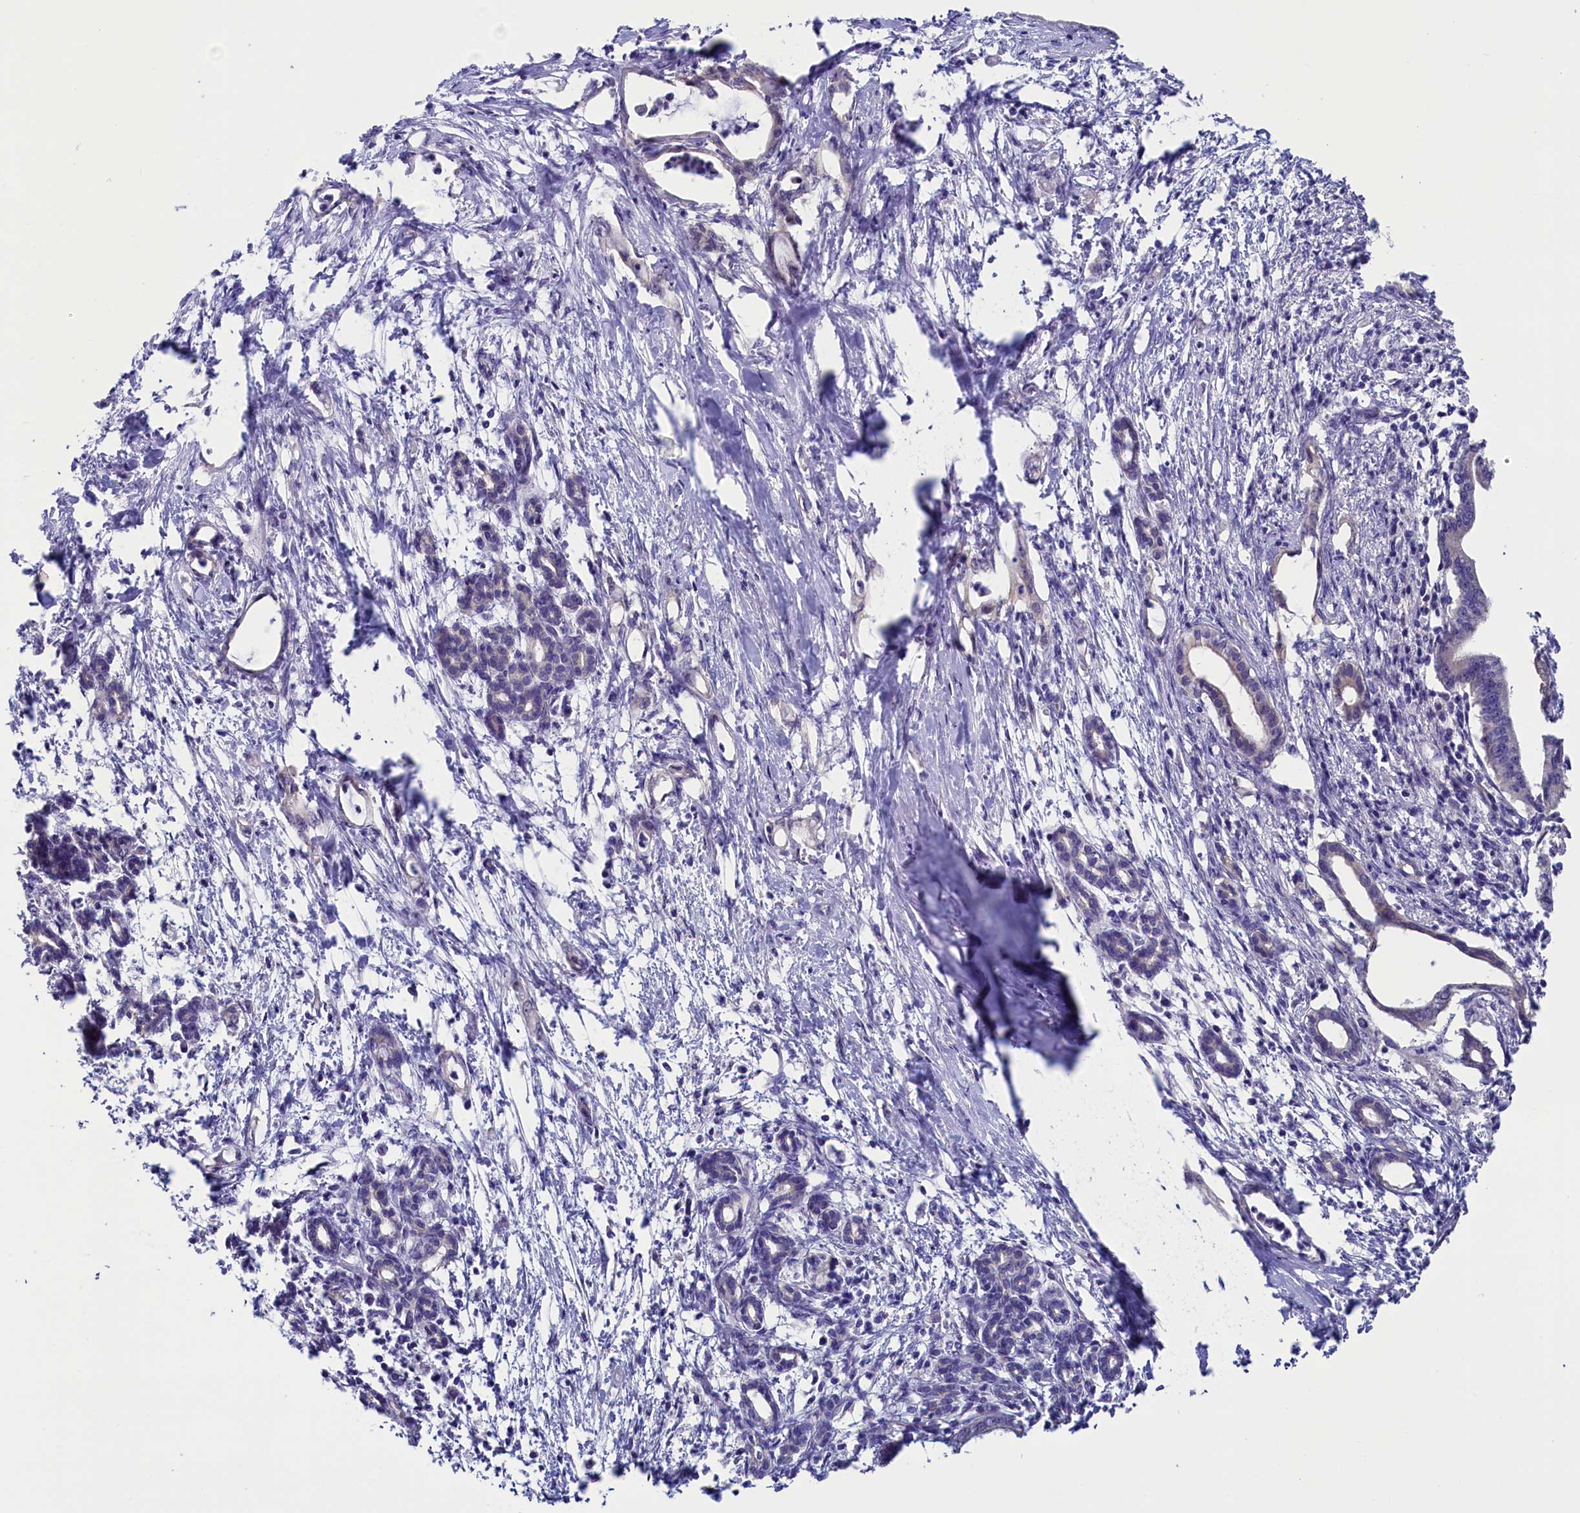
{"staining": {"intensity": "negative", "quantity": "none", "location": "none"}, "tissue": "pancreatic cancer", "cell_type": "Tumor cells", "image_type": "cancer", "snomed": [{"axis": "morphology", "description": "Adenocarcinoma, NOS"}, {"axis": "topography", "description": "Pancreas"}], "caption": "This photomicrograph is of pancreatic cancer stained with IHC to label a protein in brown with the nuclei are counter-stained blue. There is no positivity in tumor cells.", "gene": "CIAPIN1", "patient": {"sex": "female", "age": 55}}